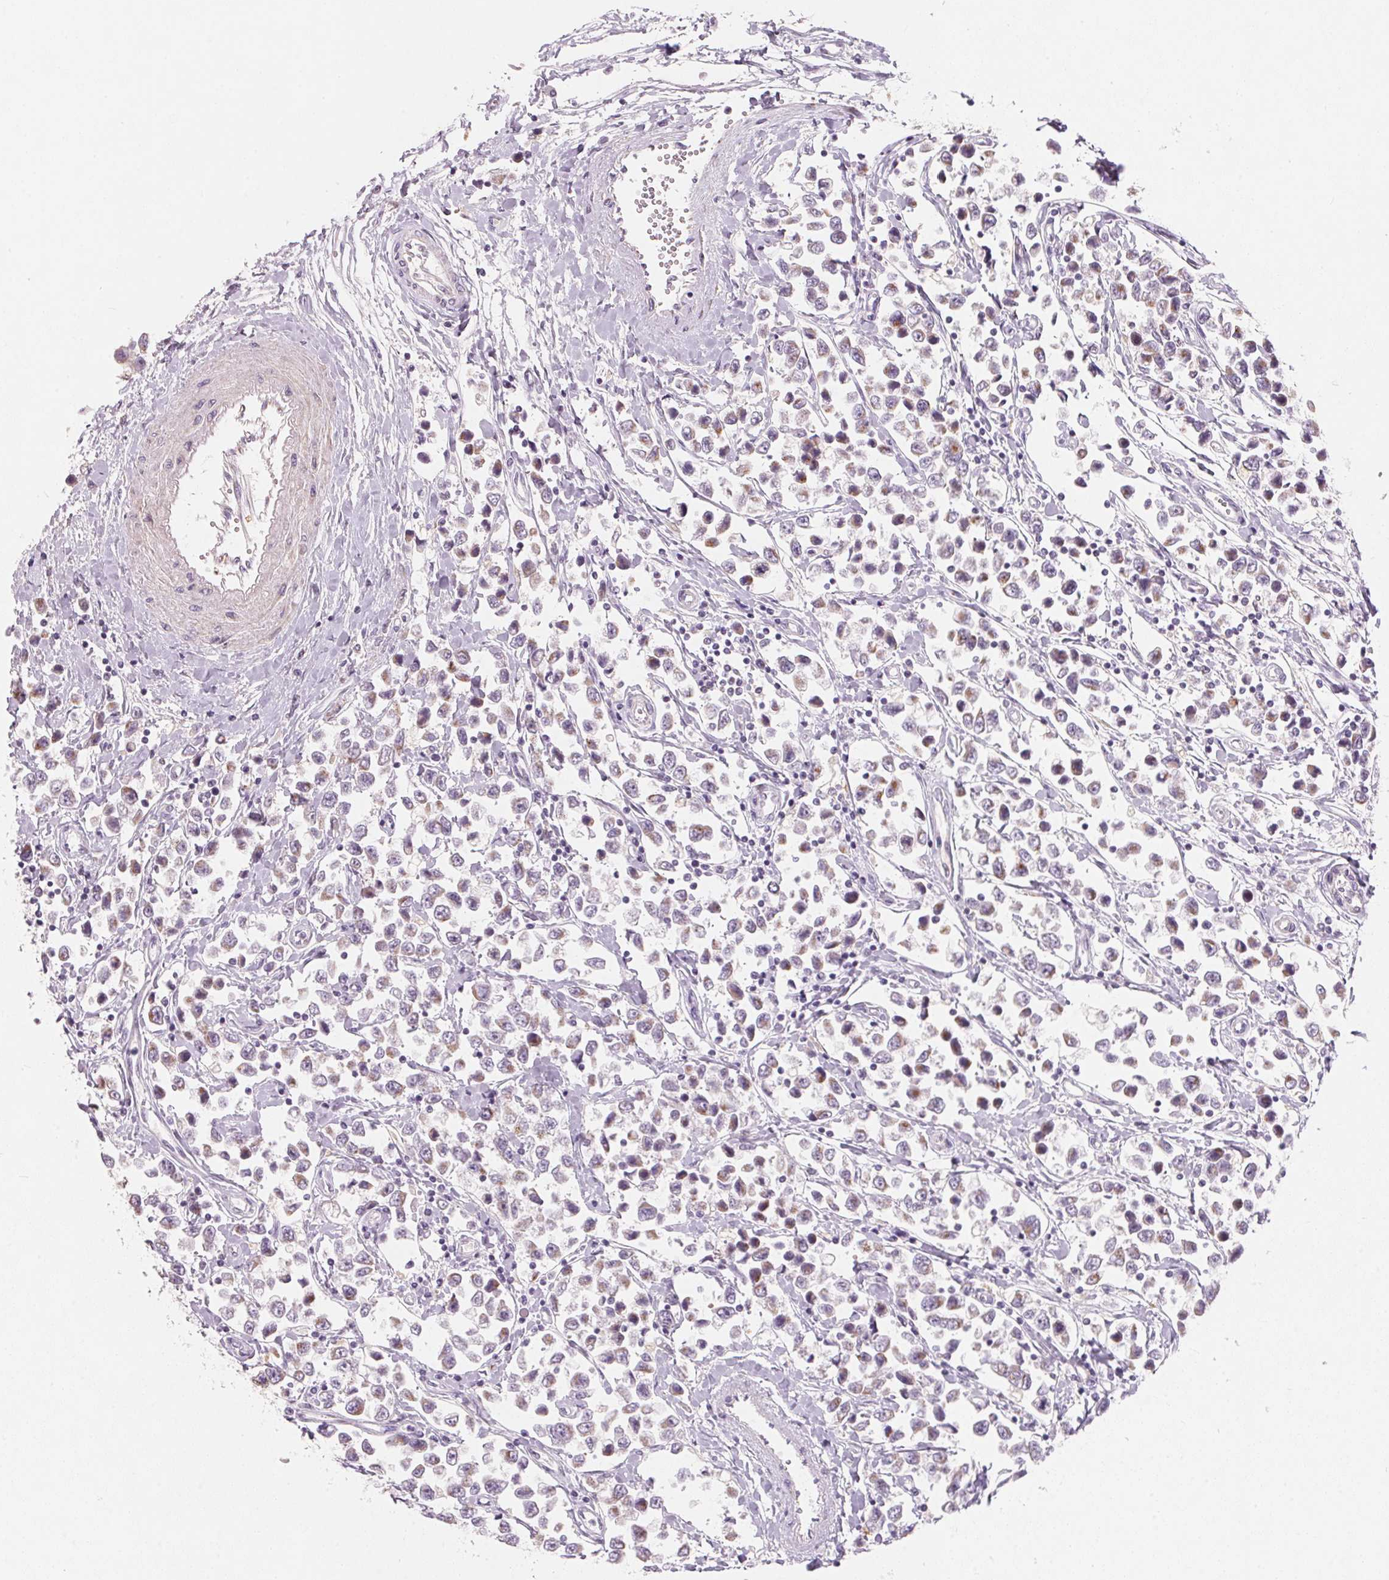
{"staining": {"intensity": "weak", "quantity": "<25%", "location": "cytoplasmic/membranous"}, "tissue": "testis cancer", "cell_type": "Tumor cells", "image_type": "cancer", "snomed": [{"axis": "morphology", "description": "Seminoma, NOS"}, {"axis": "topography", "description": "Testis"}], "caption": "Immunohistochemistry of human testis seminoma exhibits no positivity in tumor cells.", "gene": "DRAM2", "patient": {"sex": "male", "age": 34}}